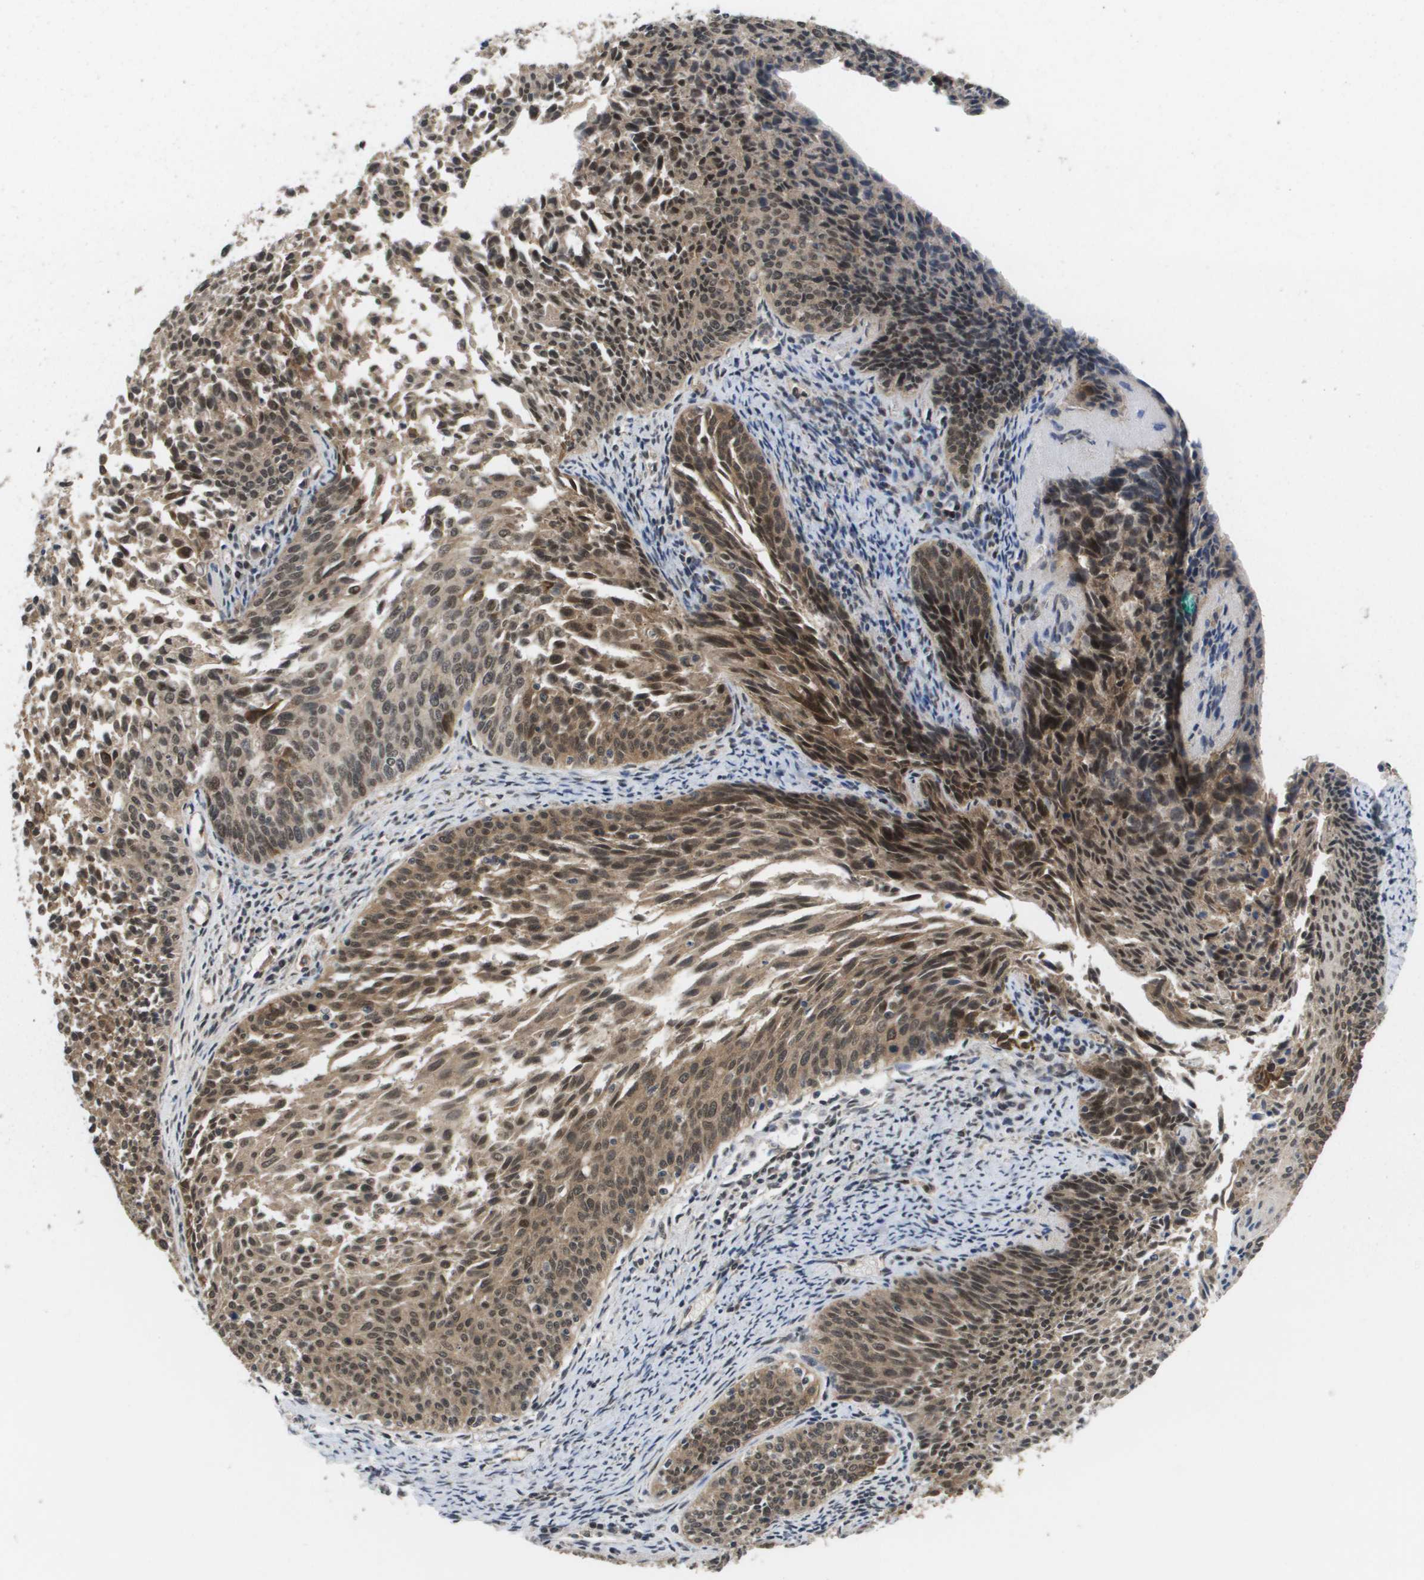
{"staining": {"intensity": "strong", "quantity": "25%-75%", "location": "cytoplasmic/membranous,nuclear"}, "tissue": "cervical cancer", "cell_type": "Tumor cells", "image_type": "cancer", "snomed": [{"axis": "morphology", "description": "Squamous cell carcinoma, NOS"}, {"axis": "topography", "description": "Cervix"}], "caption": "A micrograph of human cervical squamous cell carcinoma stained for a protein demonstrates strong cytoplasmic/membranous and nuclear brown staining in tumor cells.", "gene": "AMBRA1", "patient": {"sex": "female", "age": 55}}